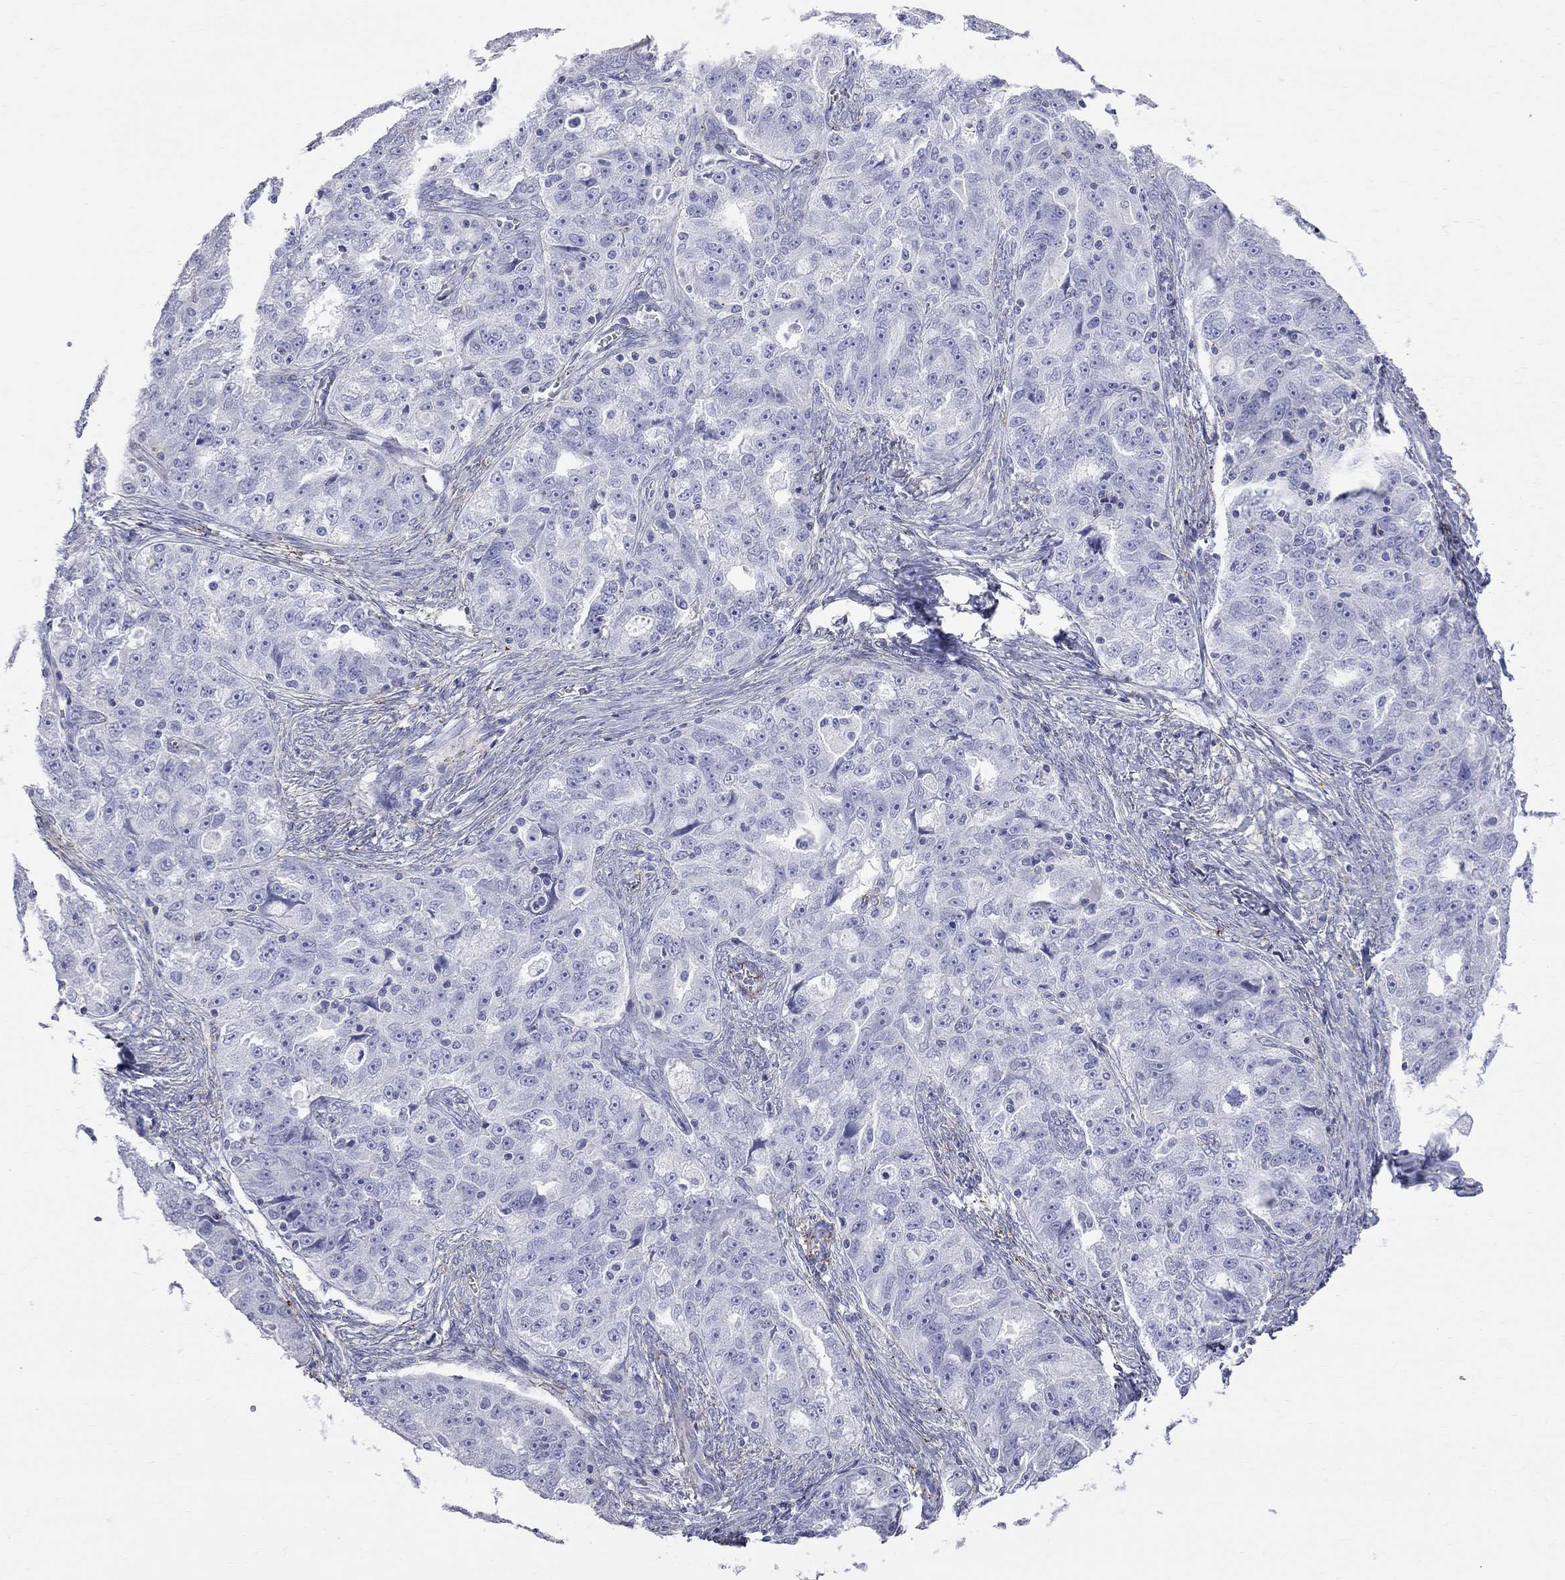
{"staining": {"intensity": "negative", "quantity": "none", "location": "none"}, "tissue": "ovarian cancer", "cell_type": "Tumor cells", "image_type": "cancer", "snomed": [{"axis": "morphology", "description": "Cystadenocarcinoma, serous, NOS"}, {"axis": "topography", "description": "Ovary"}], "caption": "This micrograph is of ovarian cancer (serous cystadenocarcinoma) stained with immunohistochemistry (IHC) to label a protein in brown with the nuclei are counter-stained blue. There is no staining in tumor cells.", "gene": "S100A3", "patient": {"sex": "female", "age": 51}}